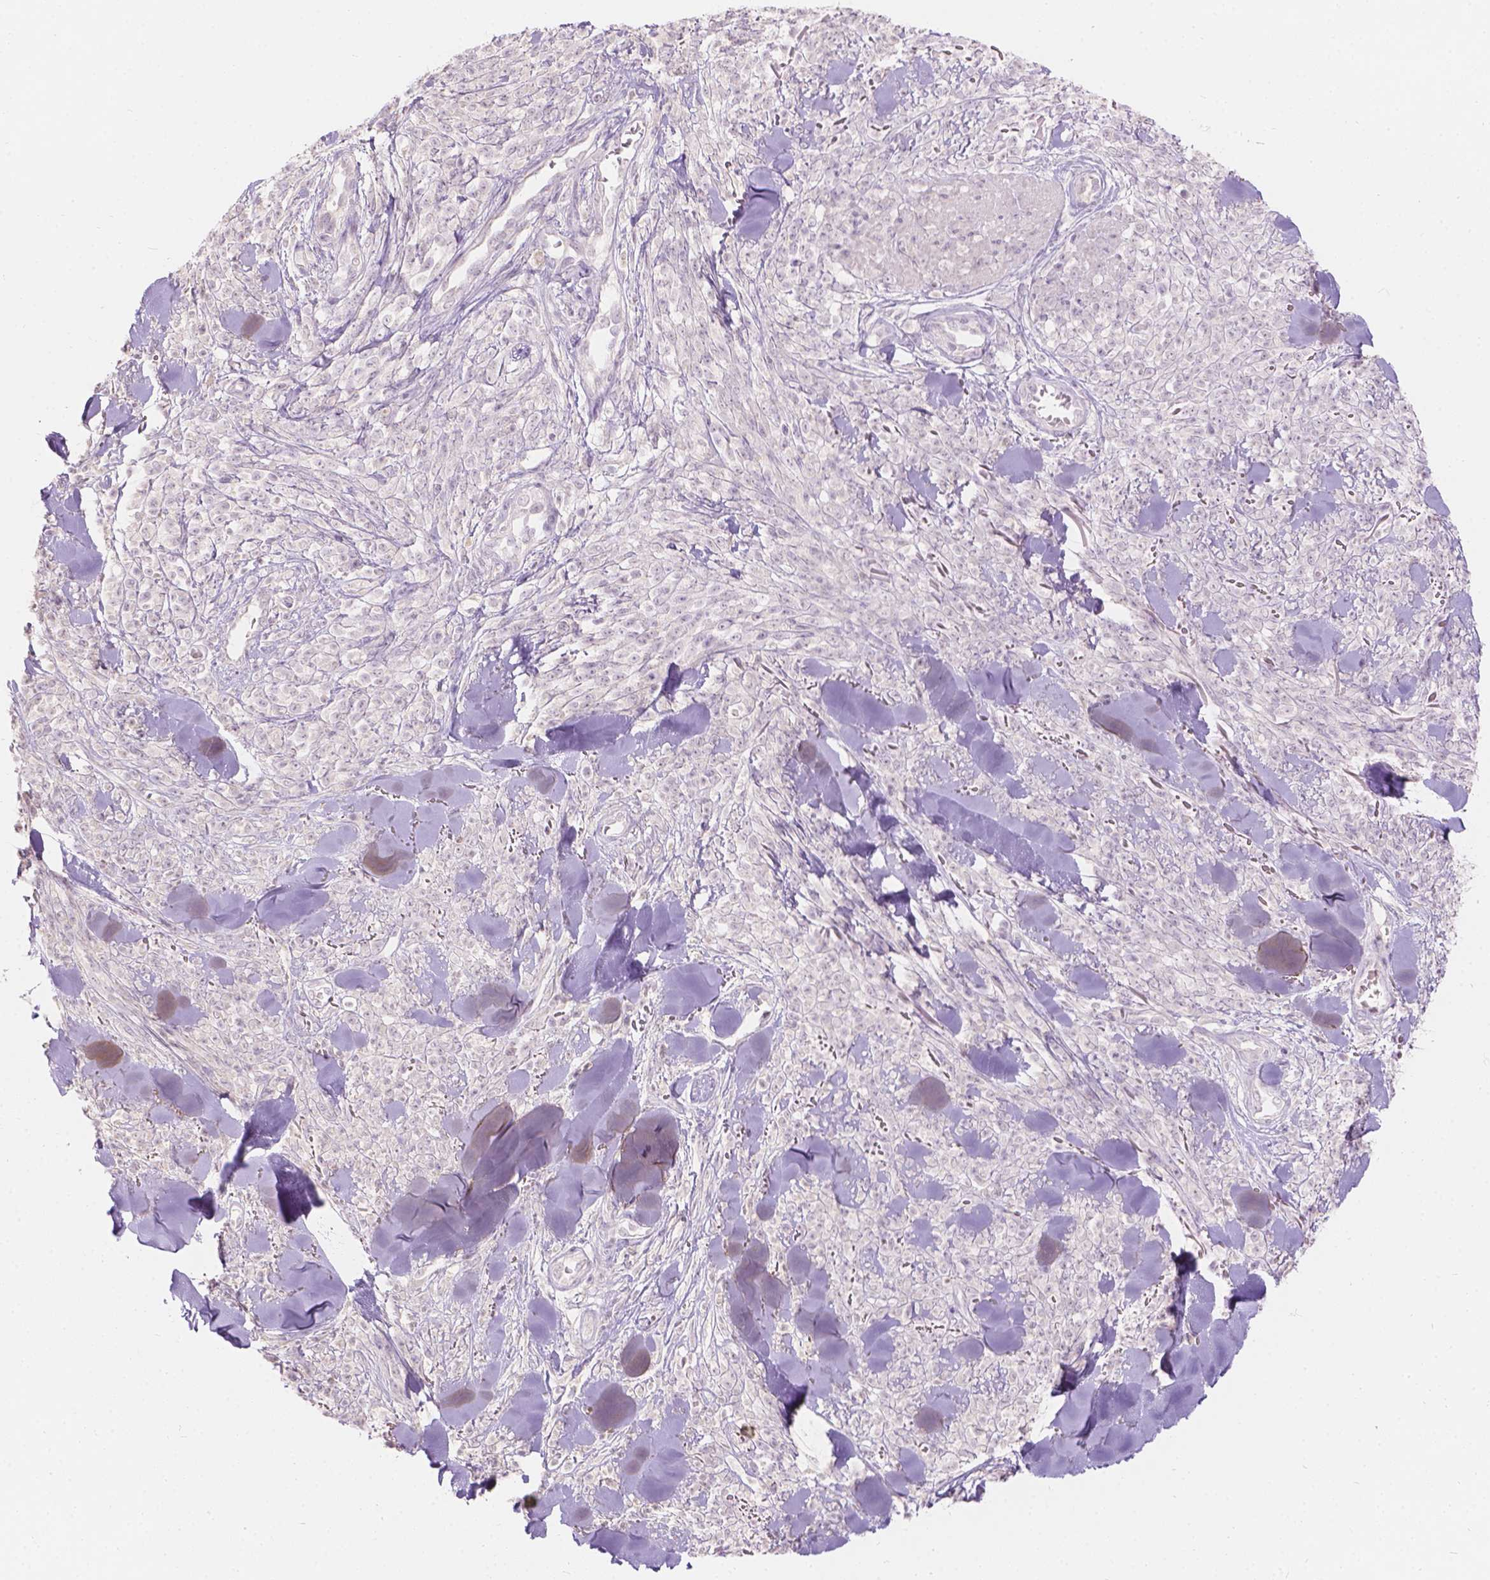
{"staining": {"intensity": "negative", "quantity": "none", "location": "none"}, "tissue": "melanoma", "cell_type": "Tumor cells", "image_type": "cancer", "snomed": [{"axis": "morphology", "description": "Malignant melanoma, NOS"}, {"axis": "topography", "description": "Skin"}, {"axis": "topography", "description": "Skin of trunk"}], "caption": "Human melanoma stained for a protein using immunohistochemistry (IHC) displays no positivity in tumor cells.", "gene": "DCAF4L1", "patient": {"sex": "male", "age": 74}}